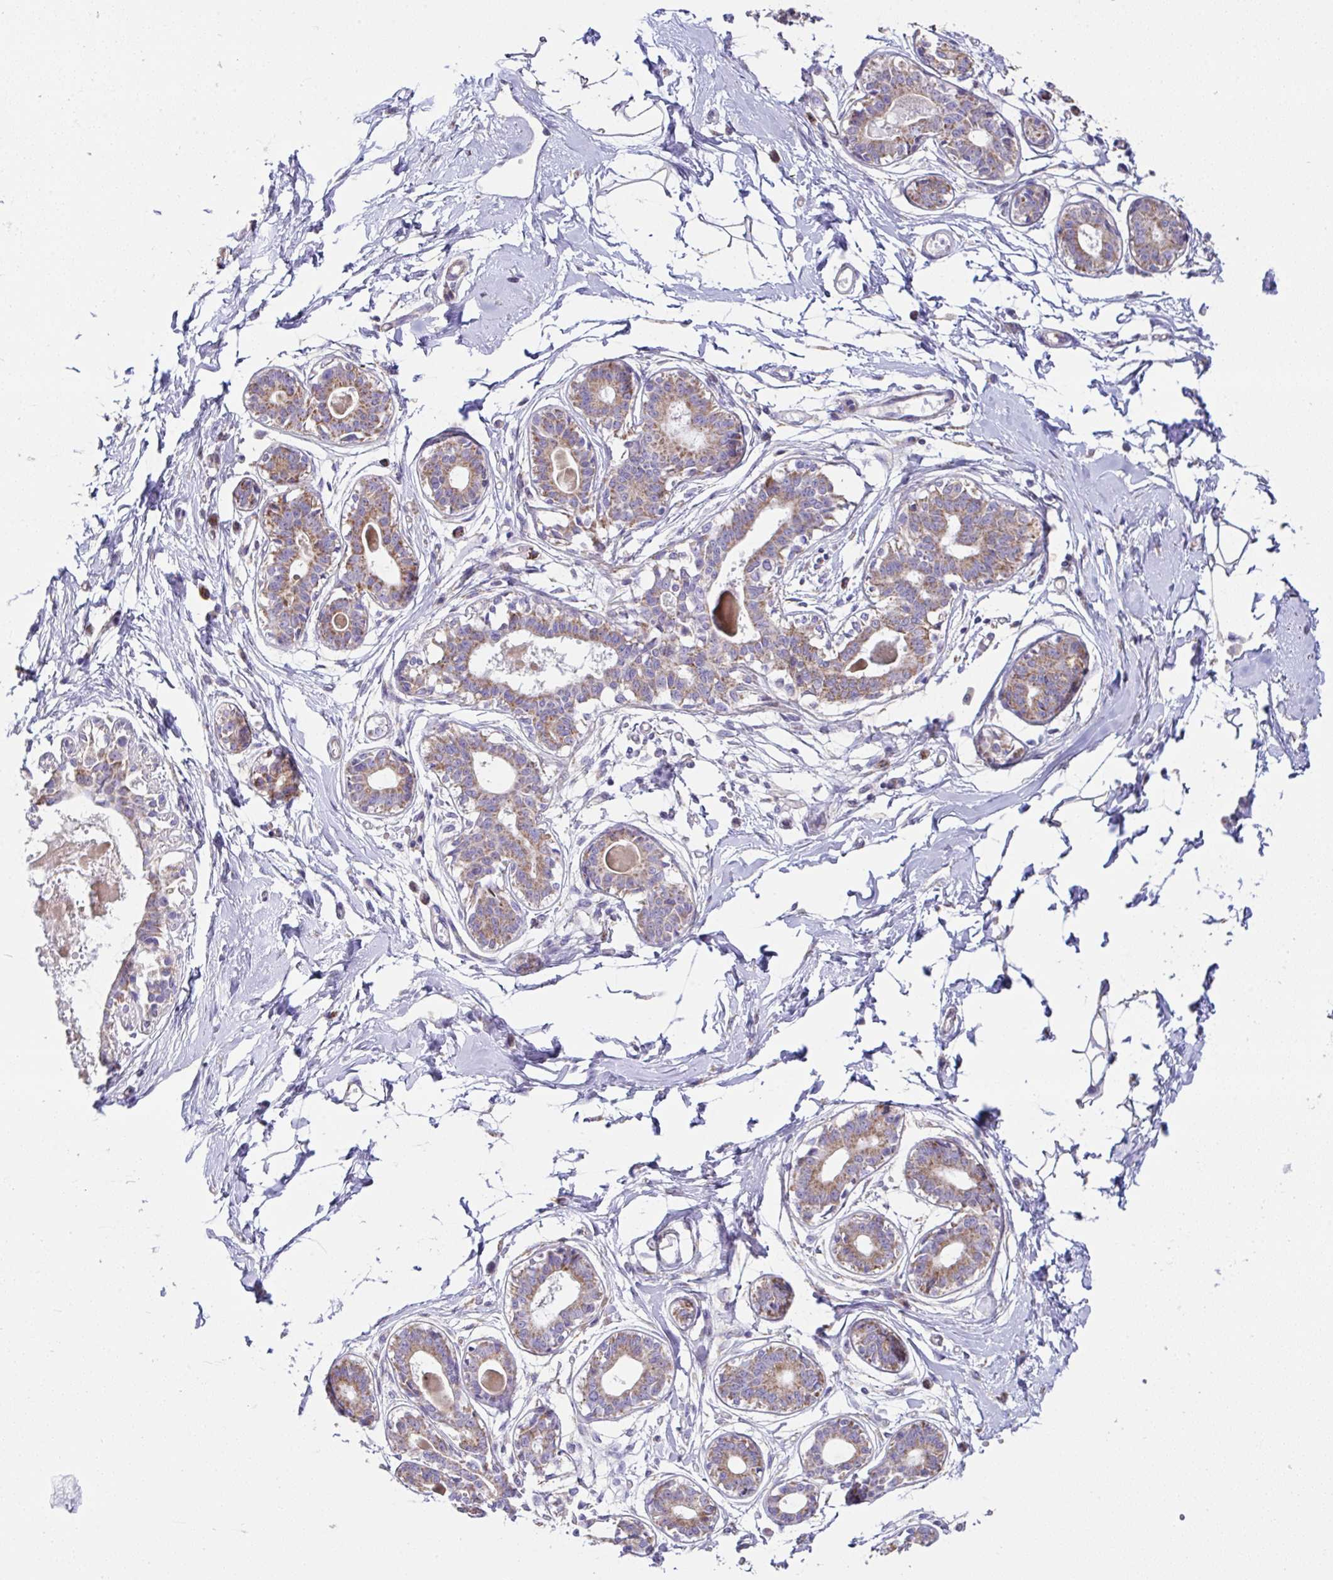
{"staining": {"intensity": "negative", "quantity": "none", "location": "none"}, "tissue": "breast", "cell_type": "Adipocytes", "image_type": "normal", "snomed": [{"axis": "morphology", "description": "Normal tissue, NOS"}, {"axis": "topography", "description": "Breast"}], "caption": "IHC image of benign breast: breast stained with DAB reveals no significant protein positivity in adipocytes. (Immunohistochemistry, brightfield microscopy, high magnification).", "gene": "DOK7", "patient": {"sex": "female", "age": 45}}